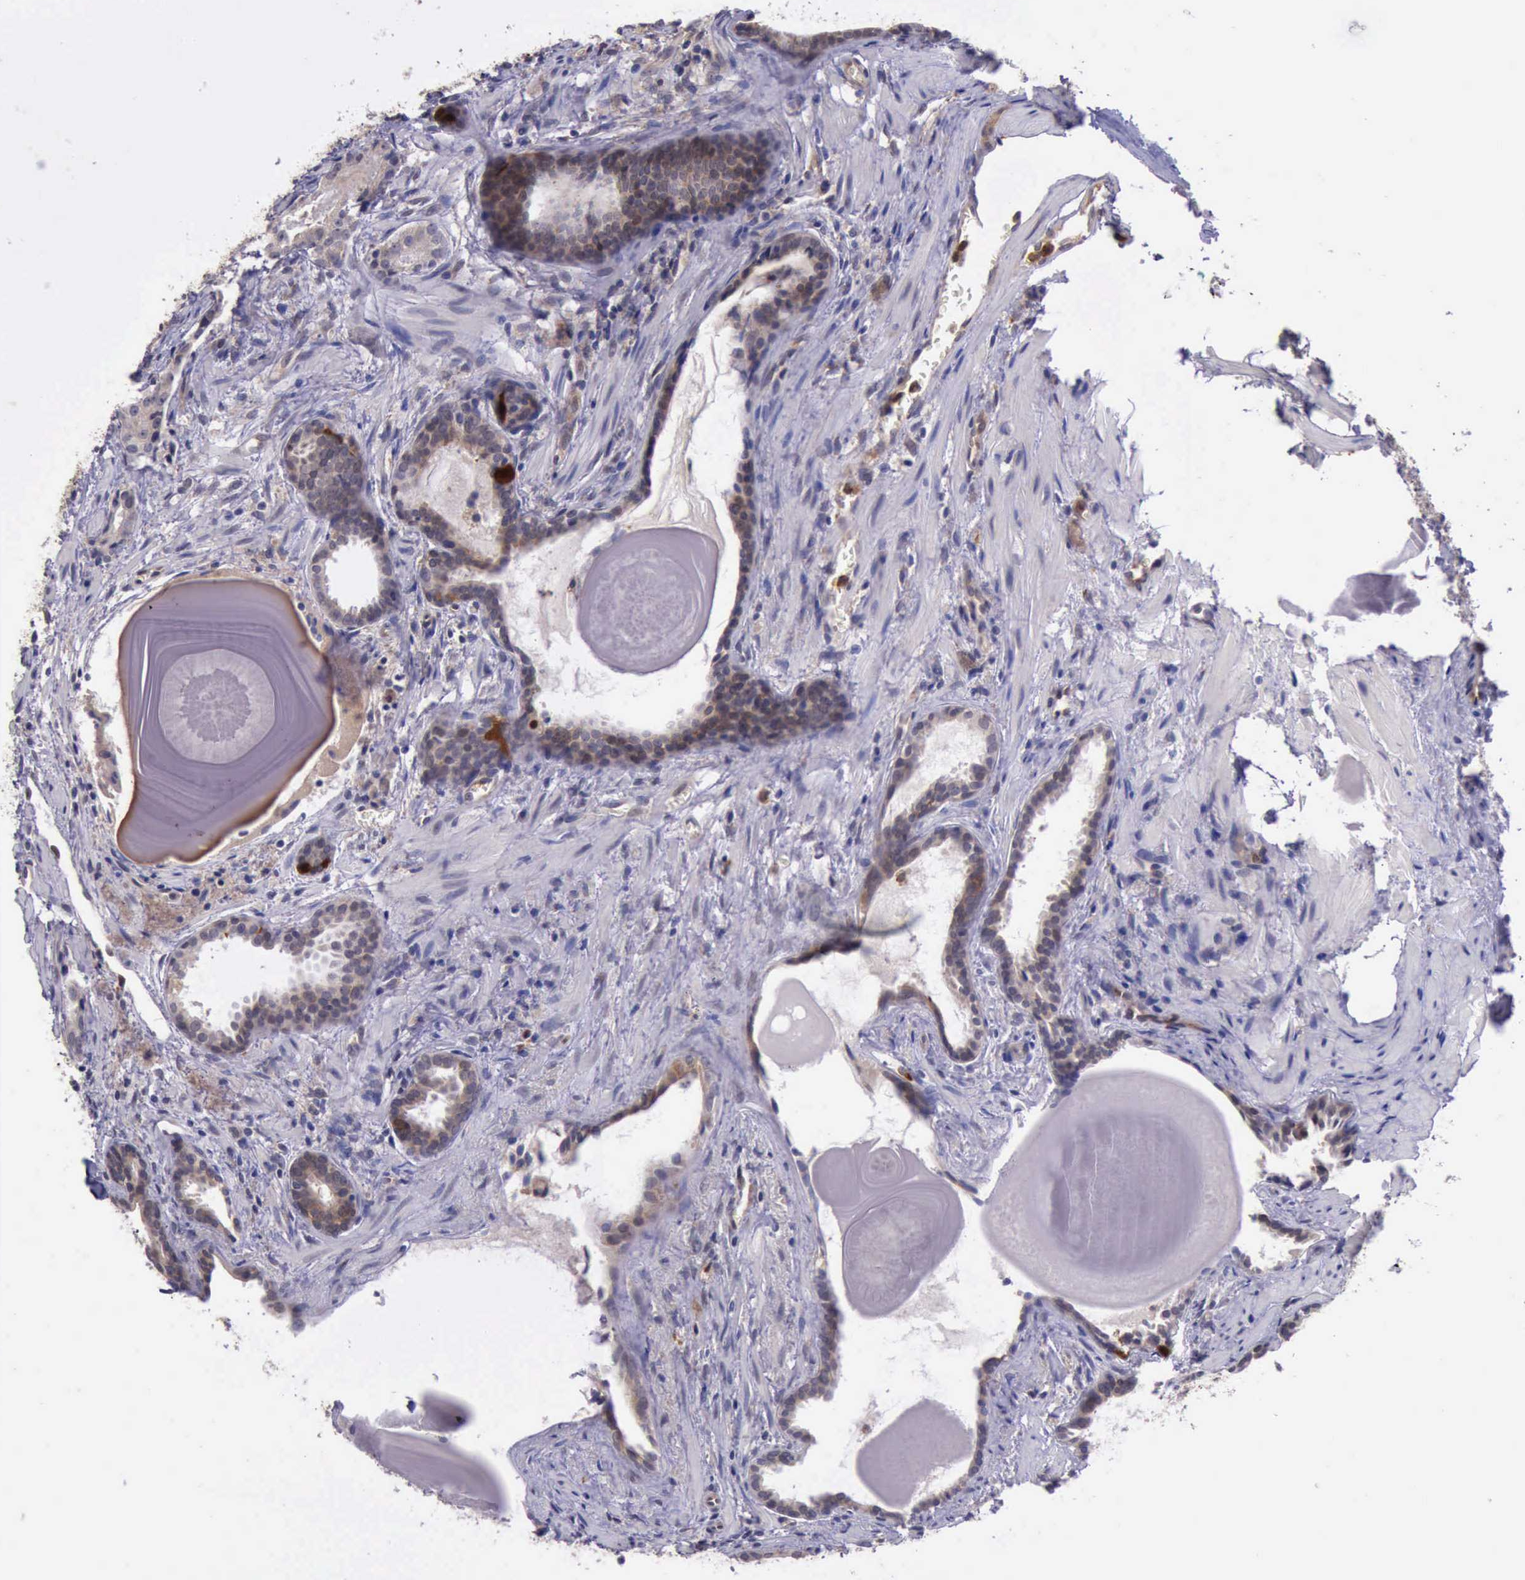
{"staining": {"intensity": "weak", "quantity": ">75%", "location": "cytoplasmic/membranous"}, "tissue": "prostate cancer", "cell_type": "Tumor cells", "image_type": "cancer", "snomed": [{"axis": "morphology", "description": "Adenocarcinoma, Medium grade"}, {"axis": "topography", "description": "Prostate"}], "caption": "This photomicrograph displays immunohistochemistry (IHC) staining of prostate cancer (adenocarcinoma (medium-grade)), with low weak cytoplasmic/membranous positivity in approximately >75% of tumor cells.", "gene": "PLEK2", "patient": {"sex": "male", "age": 64}}